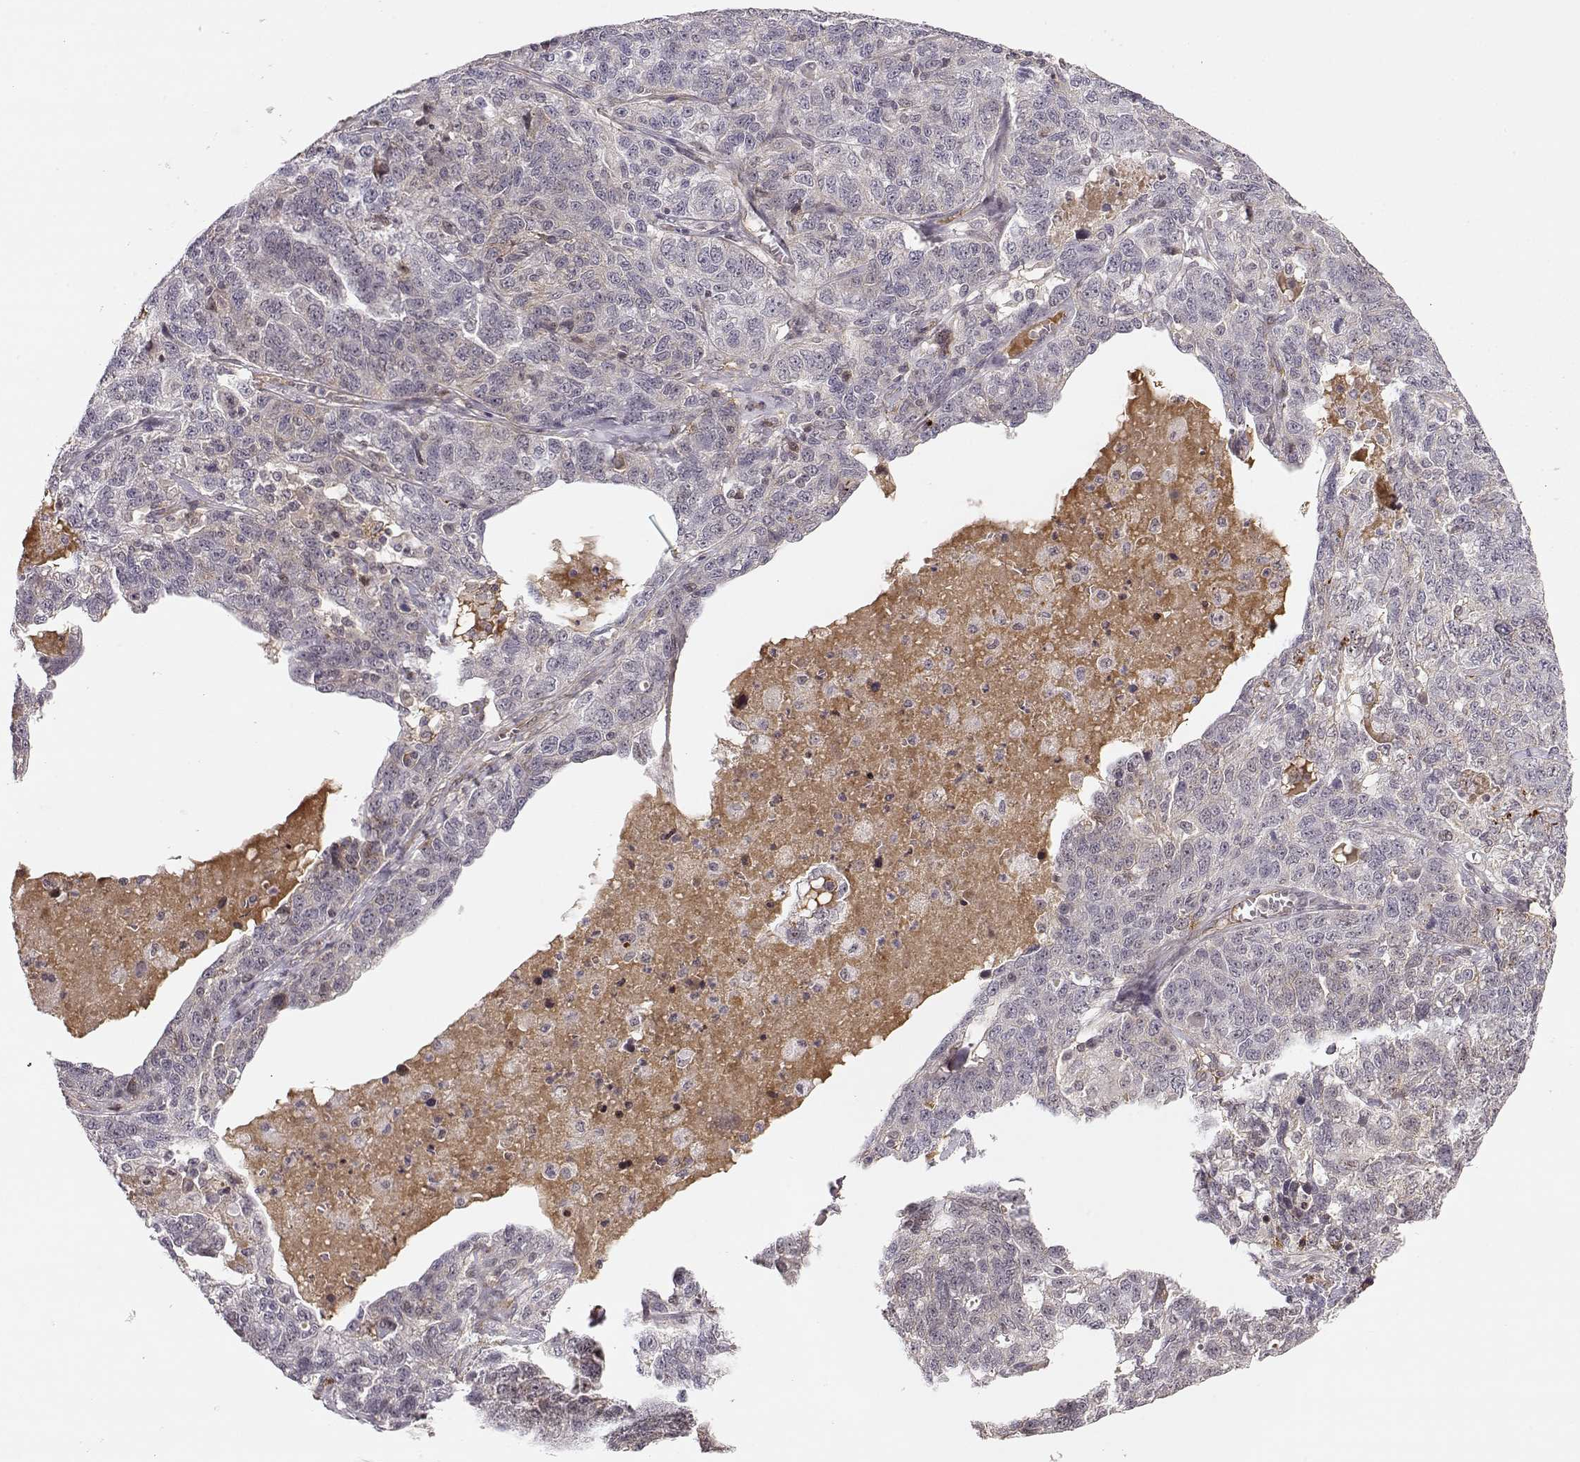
{"staining": {"intensity": "weak", "quantity": "<25%", "location": "nuclear"}, "tissue": "ovarian cancer", "cell_type": "Tumor cells", "image_type": "cancer", "snomed": [{"axis": "morphology", "description": "Cystadenocarcinoma, serous, NOS"}, {"axis": "topography", "description": "Ovary"}], "caption": "The micrograph exhibits no significant positivity in tumor cells of serous cystadenocarcinoma (ovarian).", "gene": "CIR1", "patient": {"sex": "female", "age": 71}}